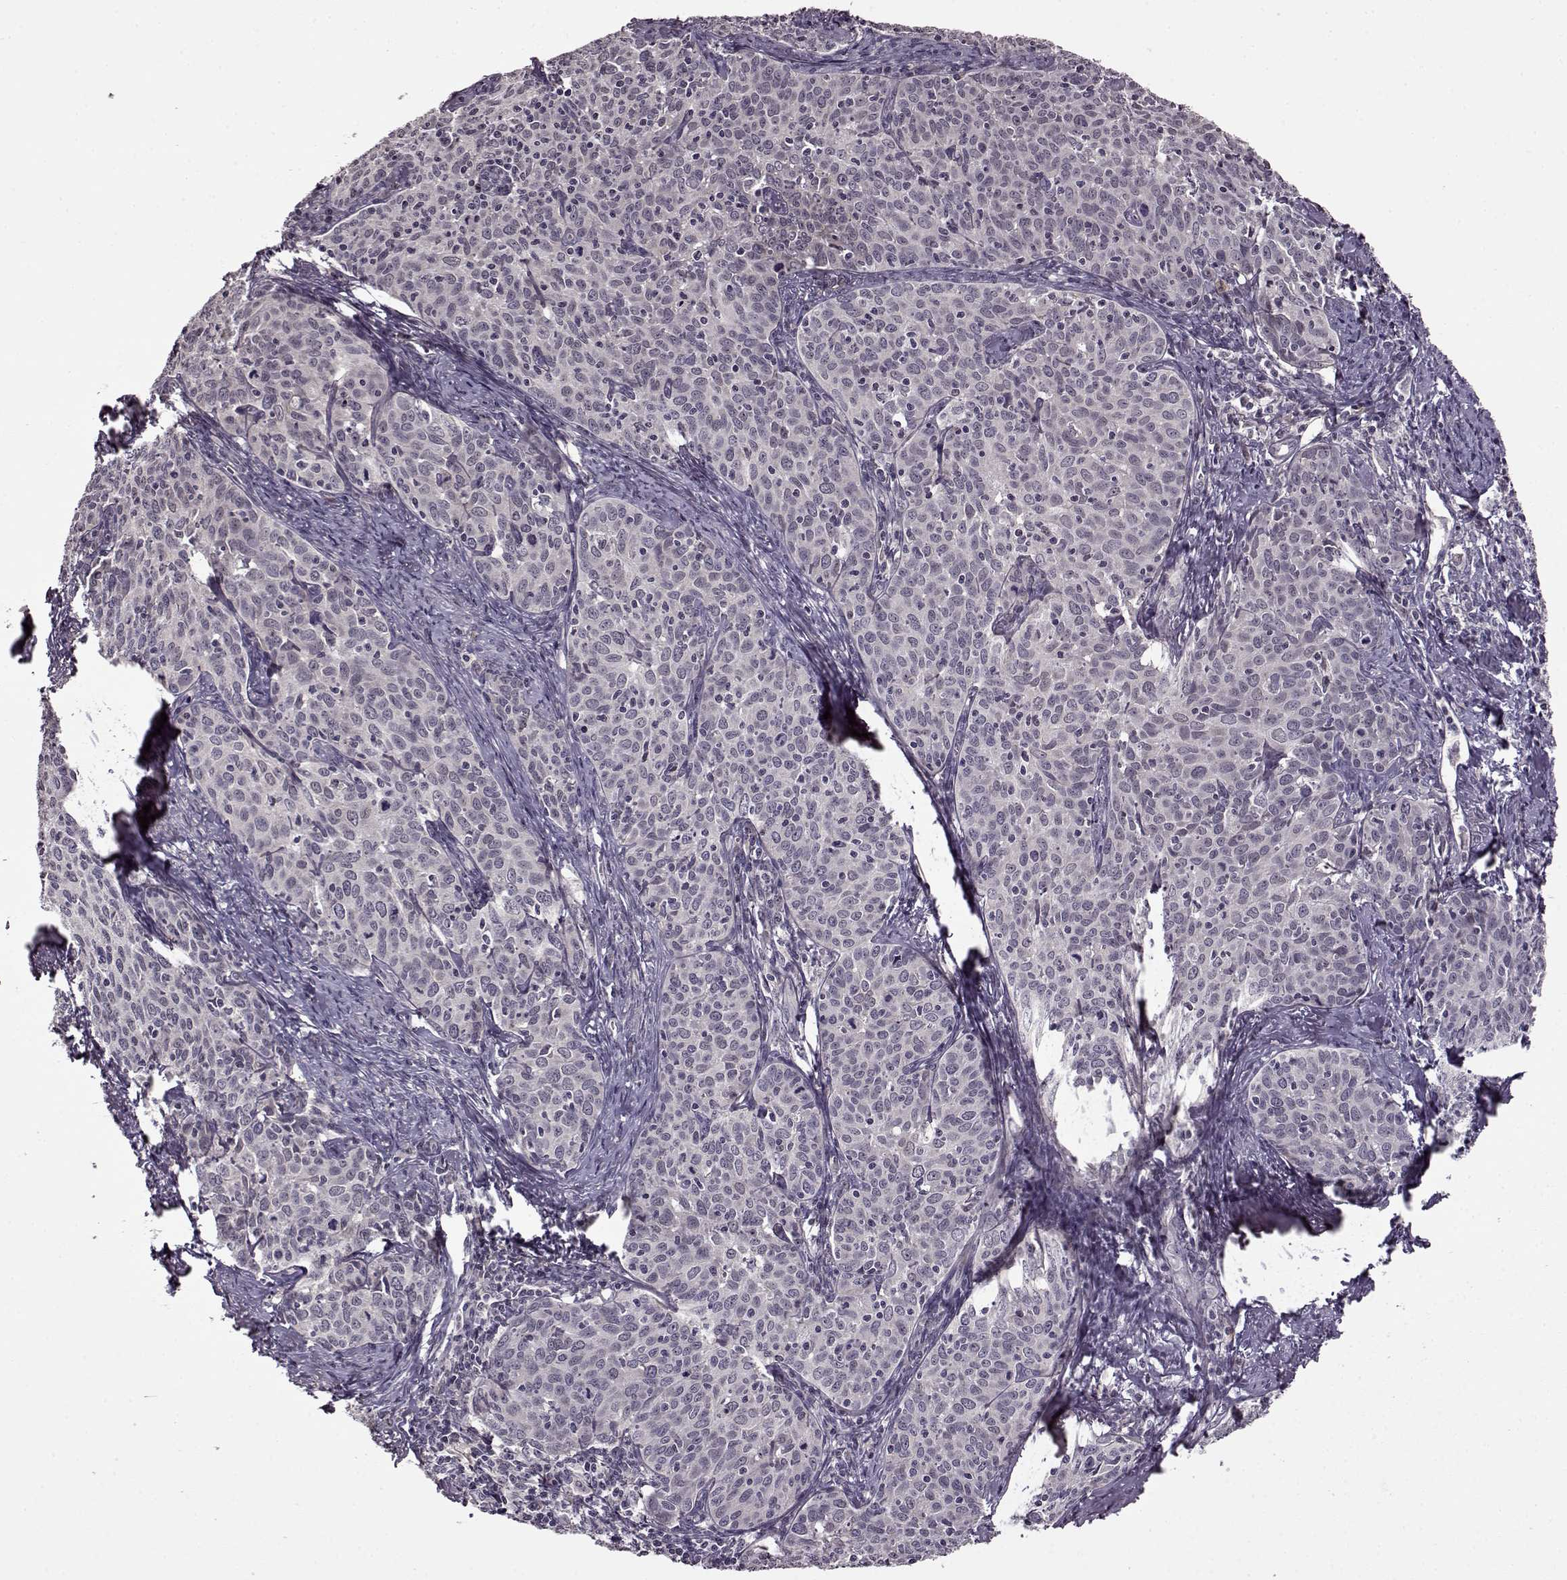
{"staining": {"intensity": "negative", "quantity": "none", "location": "none"}, "tissue": "cervical cancer", "cell_type": "Tumor cells", "image_type": "cancer", "snomed": [{"axis": "morphology", "description": "Squamous cell carcinoma, NOS"}, {"axis": "topography", "description": "Cervix"}], "caption": "This image is of cervical cancer stained with immunohistochemistry (IHC) to label a protein in brown with the nuclei are counter-stained blue. There is no staining in tumor cells.", "gene": "MAIP1", "patient": {"sex": "female", "age": 62}}